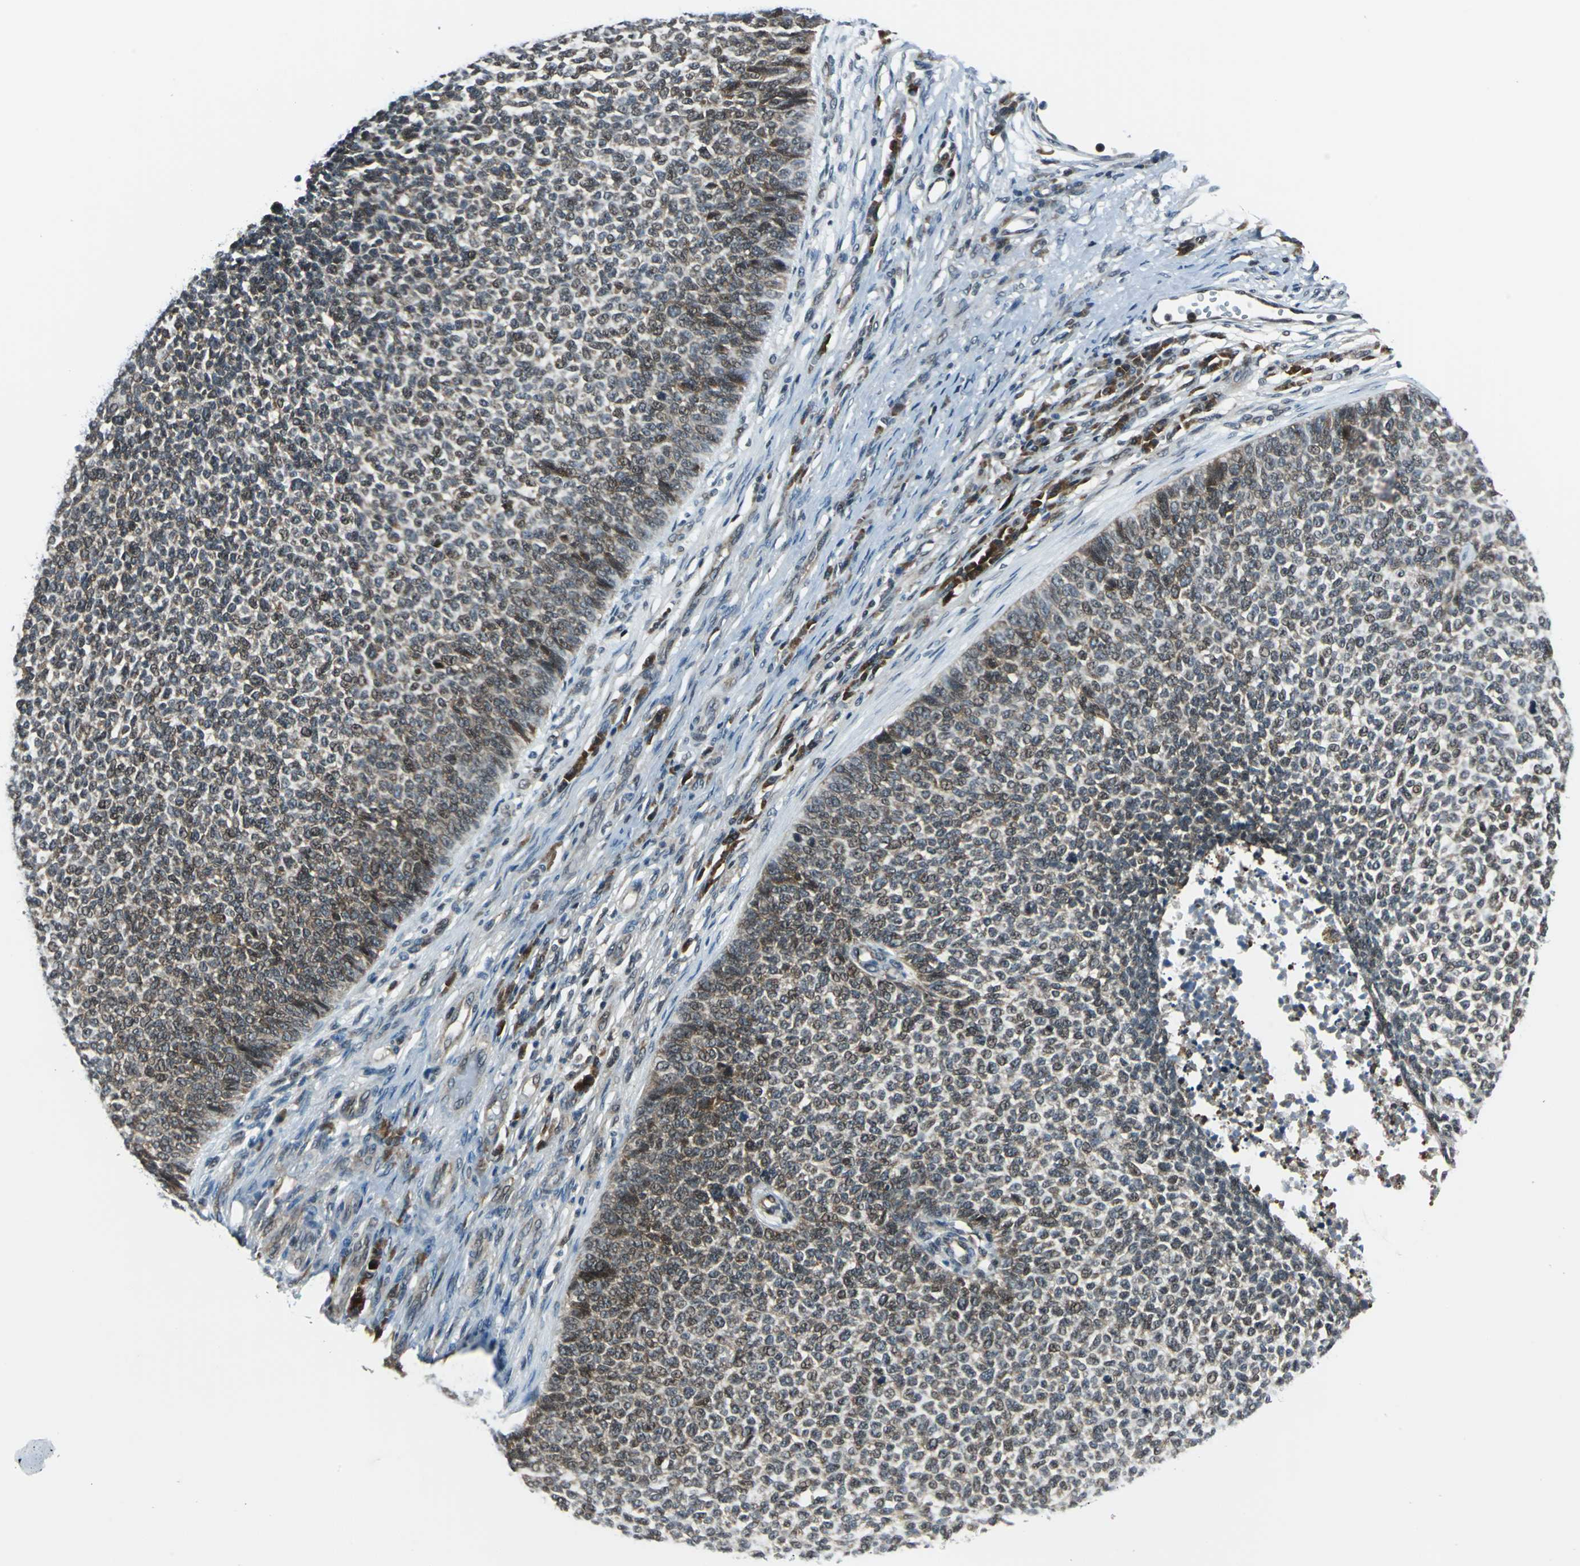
{"staining": {"intensity": "strong", "quantity": "25%-75%", "location": "cytoplasmic/membranous,nuclear"}, "tissue": "skin cancer", "cell_type": "Tumor cells", "image_type": "cancer", "snomed": [{"axis": "morphology", "description": "Basal cell carcinoma"}, {"axis": "topography", "description": "Skin"}], "caption": "Strong cytoplasmic/membranous and nuclear staining for a protein is appreciated in approximately 25%-75% of tumor cells of skin cancer using IHC.", "gene": "POLR3K", "patient": {"sex": "female", "age": 84}}